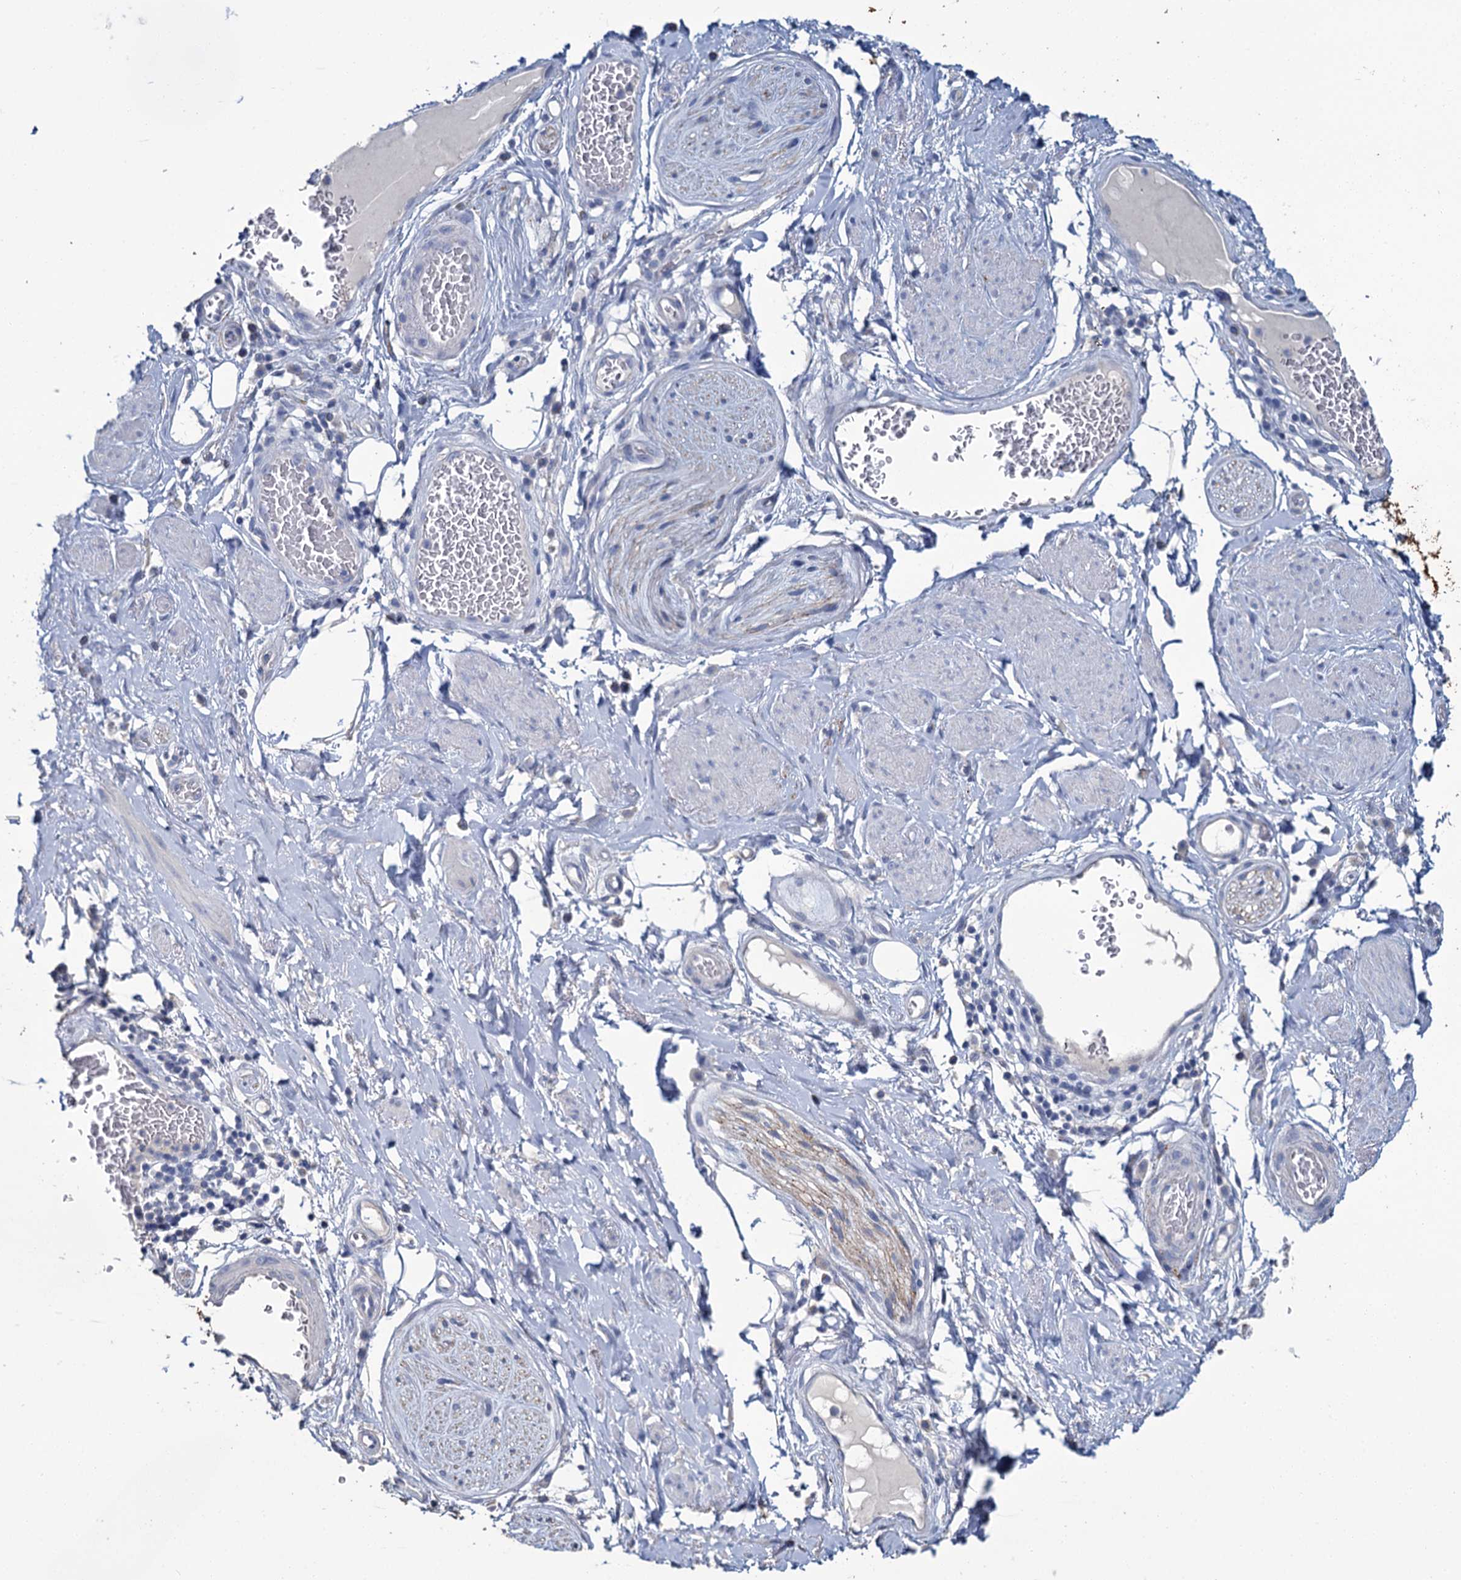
{"staining": {"intensity": "negative", "quantity": "none", "location": "none"}, "tissue": "adipose tissue", "cell_type": "Adipocytes", "image_type": "normal", "snomed": [{"axis": "morphology", "description": "Normal tissue, NOS"}, {"axis": "morphology", "description": "Adenocarcinoma, NOS"}, {"axis": "topography", "description": "Rectum"}, {"axis": "topography", "description": "Vagina"}, {"axis": "topography", "description": "Peripheral nerve tissue"}], "caption": "Adipocytes are negative for protein expression in unremarkable human adipose tissue. (Brightfield microscopy of DAB (3,3'-diaminobenzidine) immunohistochemistry at high magnification).", "gene": "SNCB", "patient": {"sex": "female", "age": 71}}